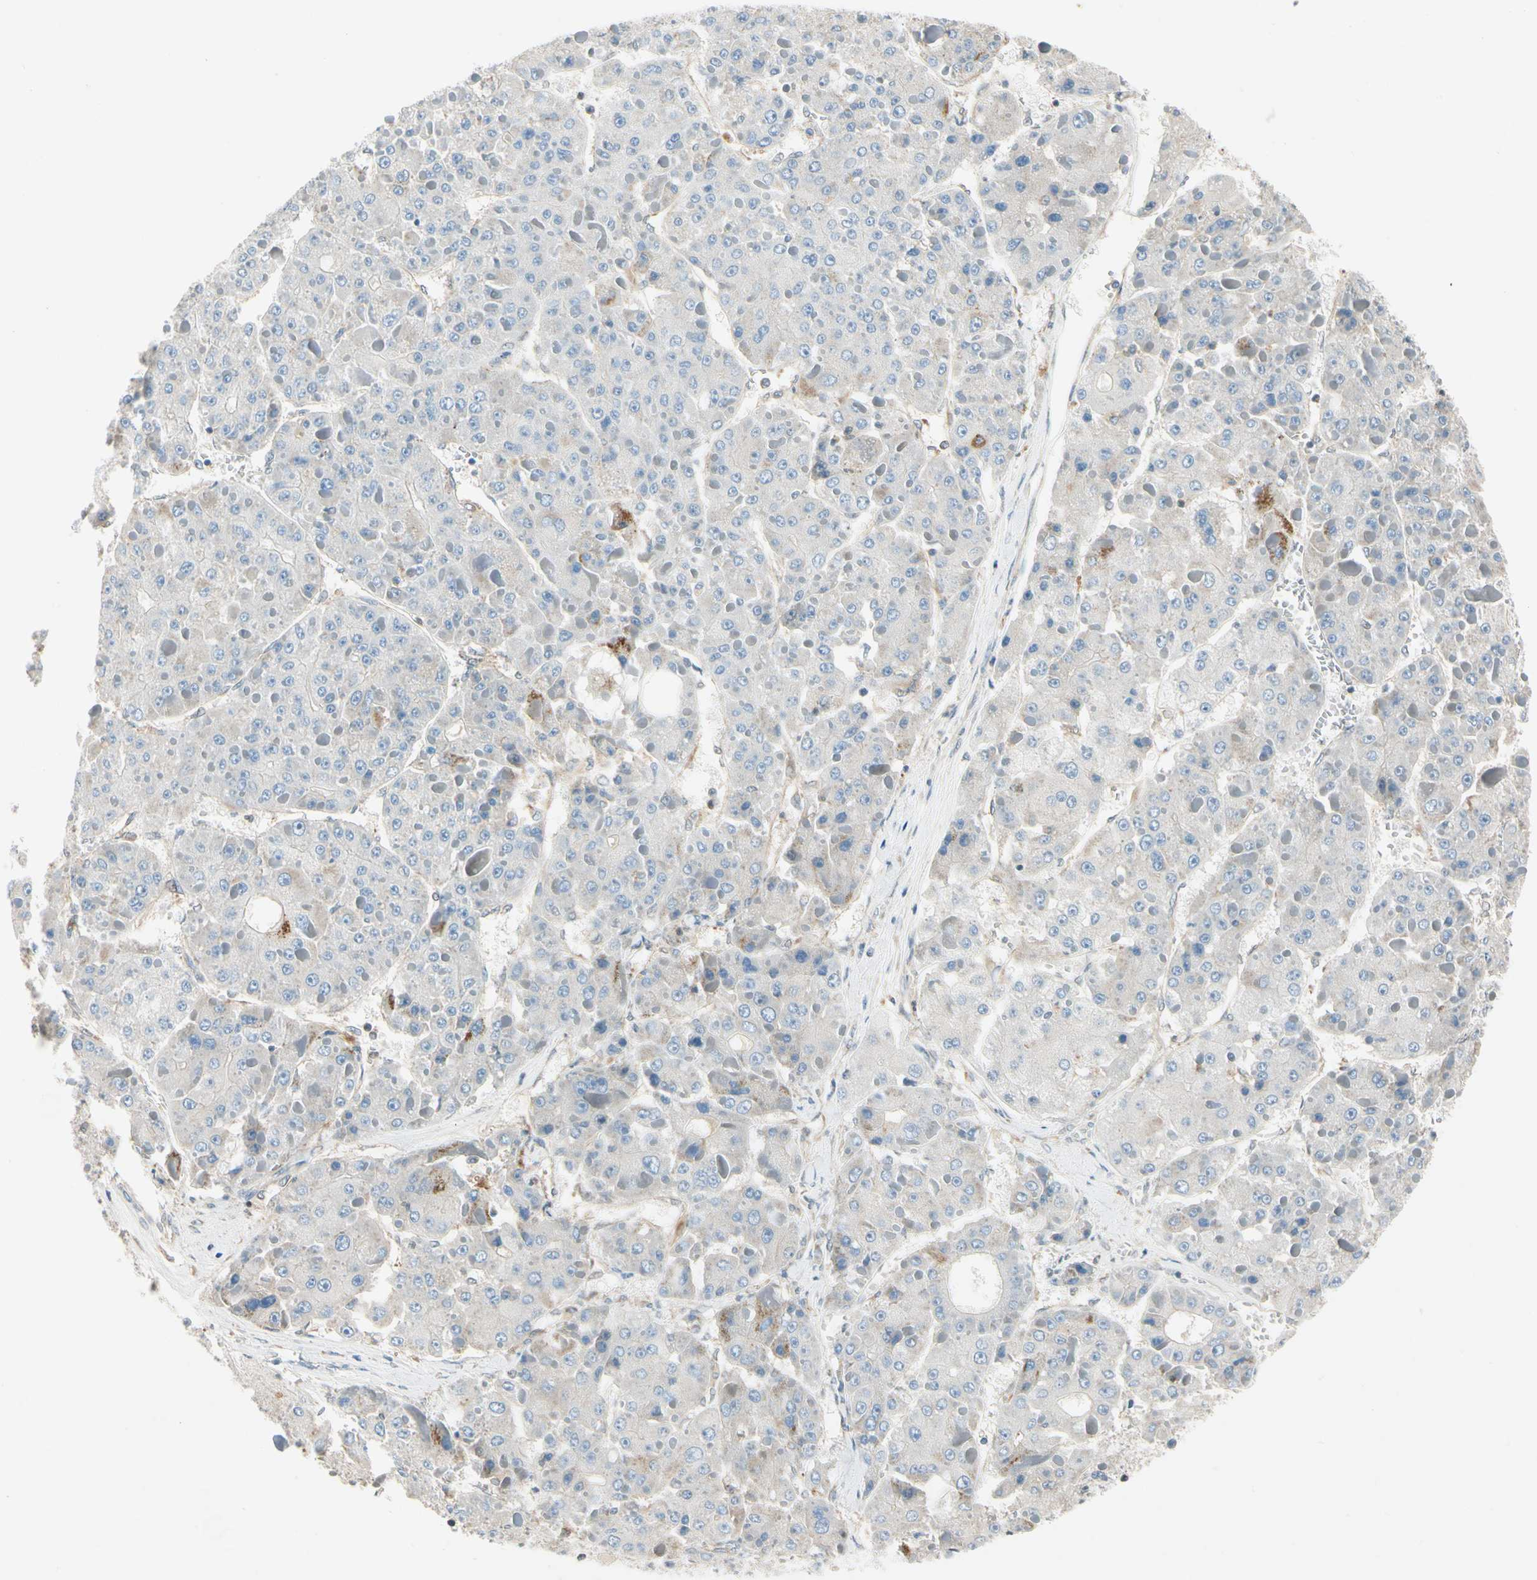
{"staining": {"intensity": "moderate", "quantity": "<25%", "location": "cytoplasmic/membranous"}, "tissue": "liver cancer", "cell_type": "Tumor cells", "image_type": "cancer", "snomed": [{"axis": "morphology", "description": "Carcinoma, Hepatocellular, NOS"}, {"axis": "topography", "description": "Liver"}], "caption": "Immunohistochemical staining of human liver cancer (hepatocellular carcinoma) displays low levels of moderate cytoplasmic/membranous protein positivity in approximately <25% of tumor cells.", "gene": "WIPI1", "patient": {"sex": "female", "age": 73}}